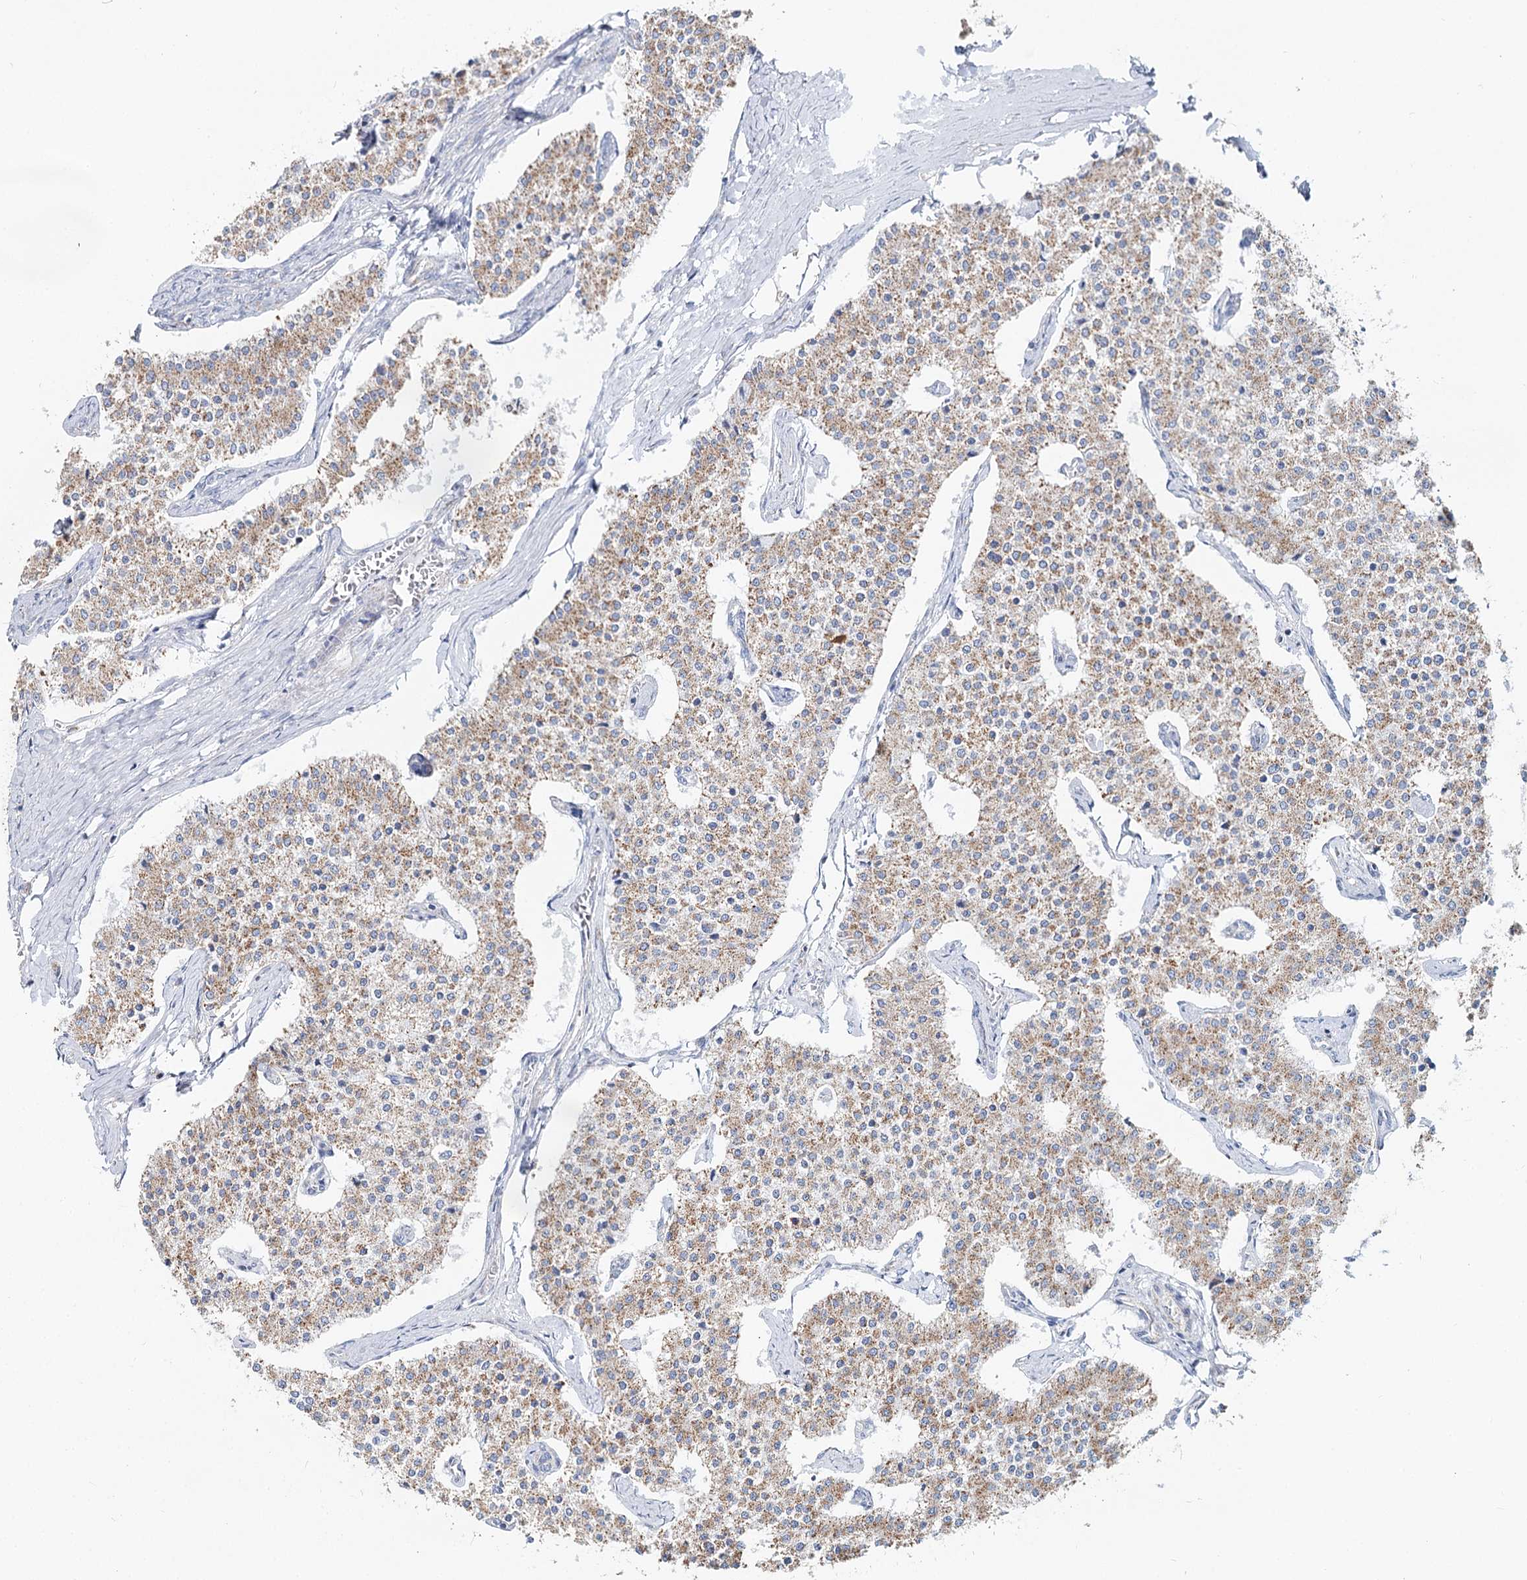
{"staining": {"intensity": "moderate", "quantity": ">75%", "location": "cytoplasmic/membranous"}, "tissue": "carcinoid", "cell_type": "Tumor cells", "image_type": "cancer", "snomed": [{"axis": "morphology", "description": "Carcinoid, malignant, NOS"}, {"axis": "topography", "description": "Colon"}], "caption": "A brown stain shows moderate cytoplasmic/membranous positivity of a protein in human carcinoid (malignant) tumor cells. (Brightfield microscopy of DAB IHC at high magnification).", "gene": "MCCC2", "patient": {"sex": "female", "age": 52}}